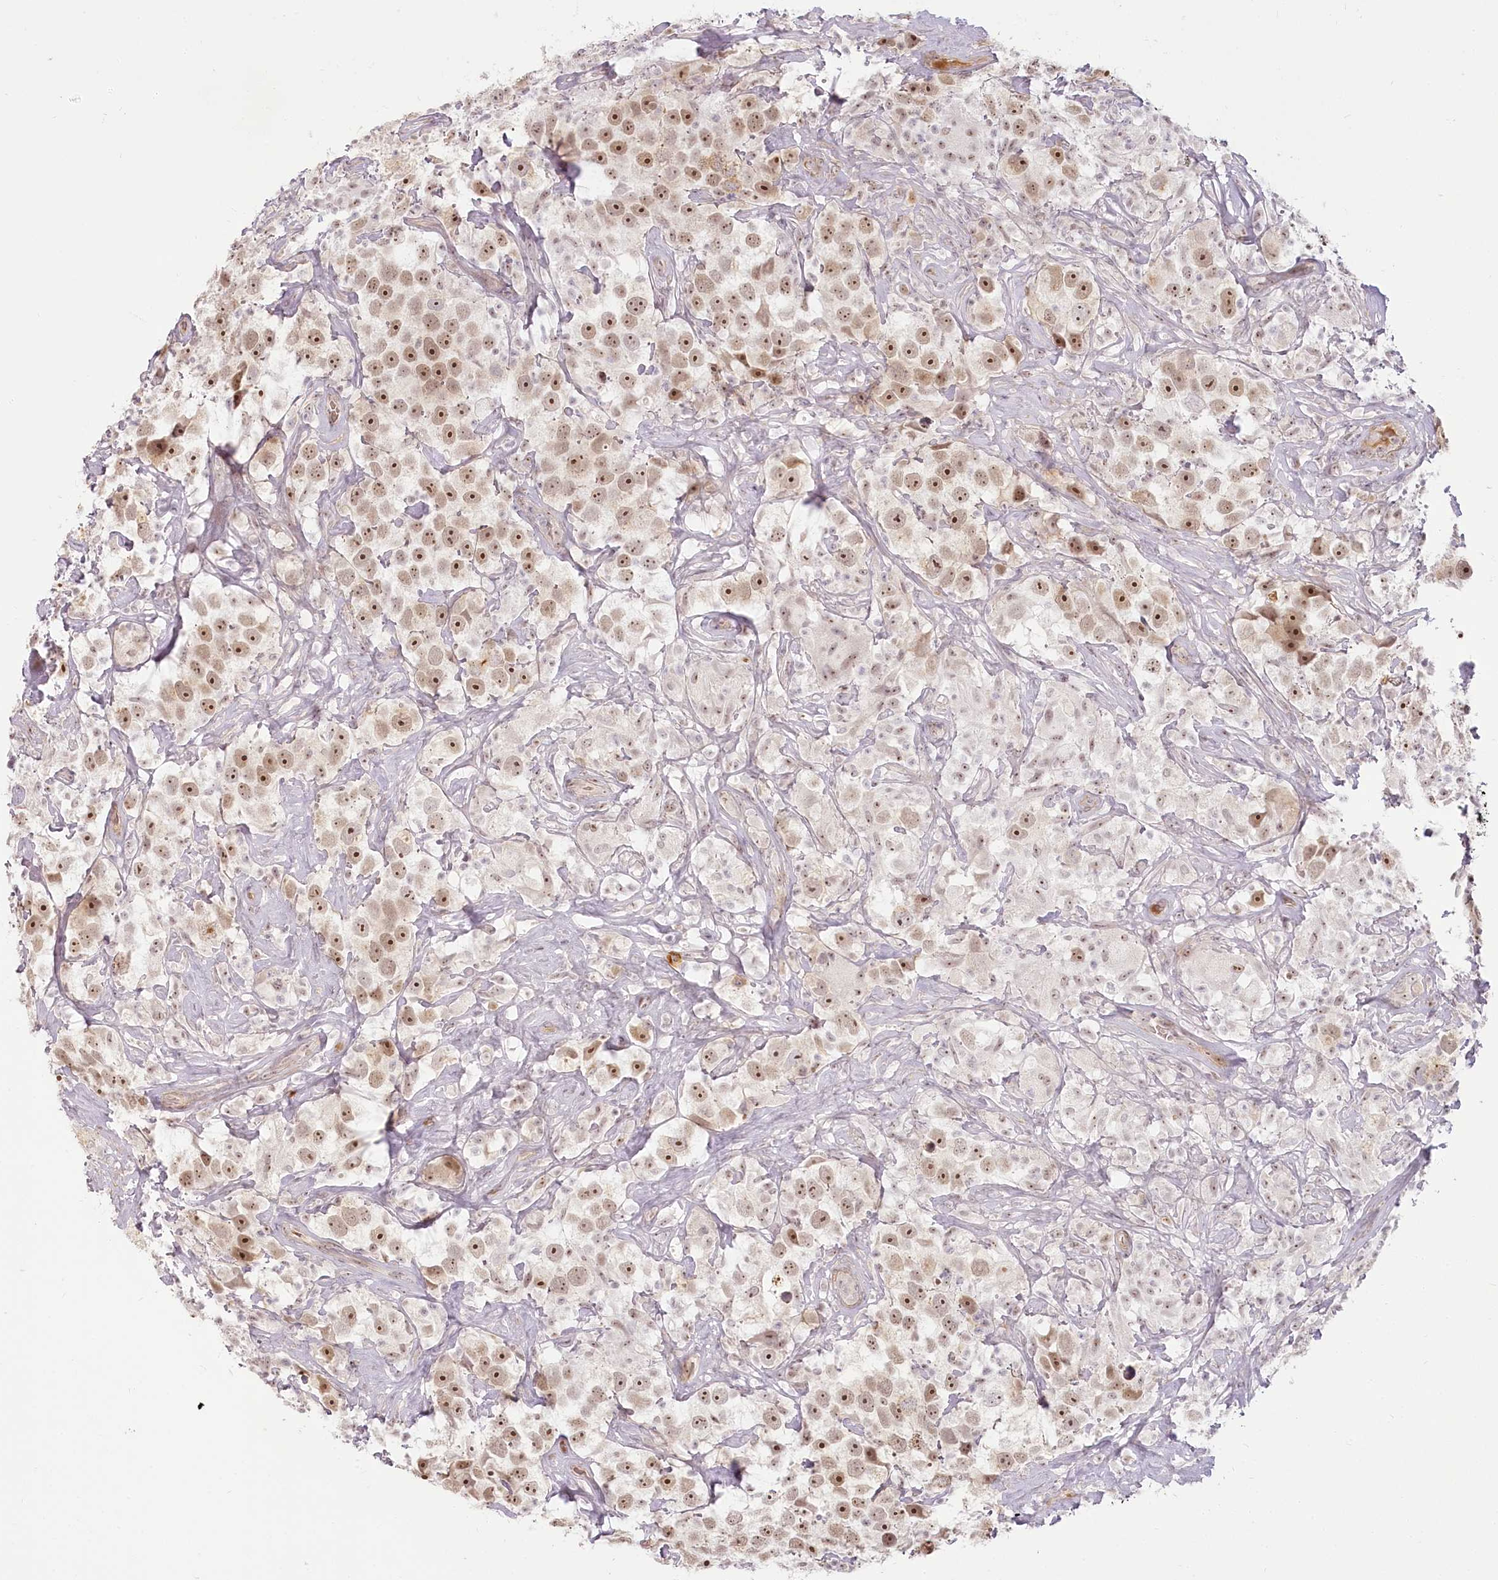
{"staining": {"intensity": "moderate", "quantity": ">75%", "location": "nuclear"}, "tissue": "testis cancer", "cell_type": "Tumor cells", "image_type": "cancer", "snomed": [{"axis": "morphology", "description": "Seminoma, NOS"}, {"axis": "topography", "description": "Testis"}], "caption": "Protein expression analysis of testis cancer (seminoma) exhibits moderate nuclear staining in approximately >75% of tumor cells.", "gene": "EXOSC7", "patient": {"sex": "male", "age": 49}}